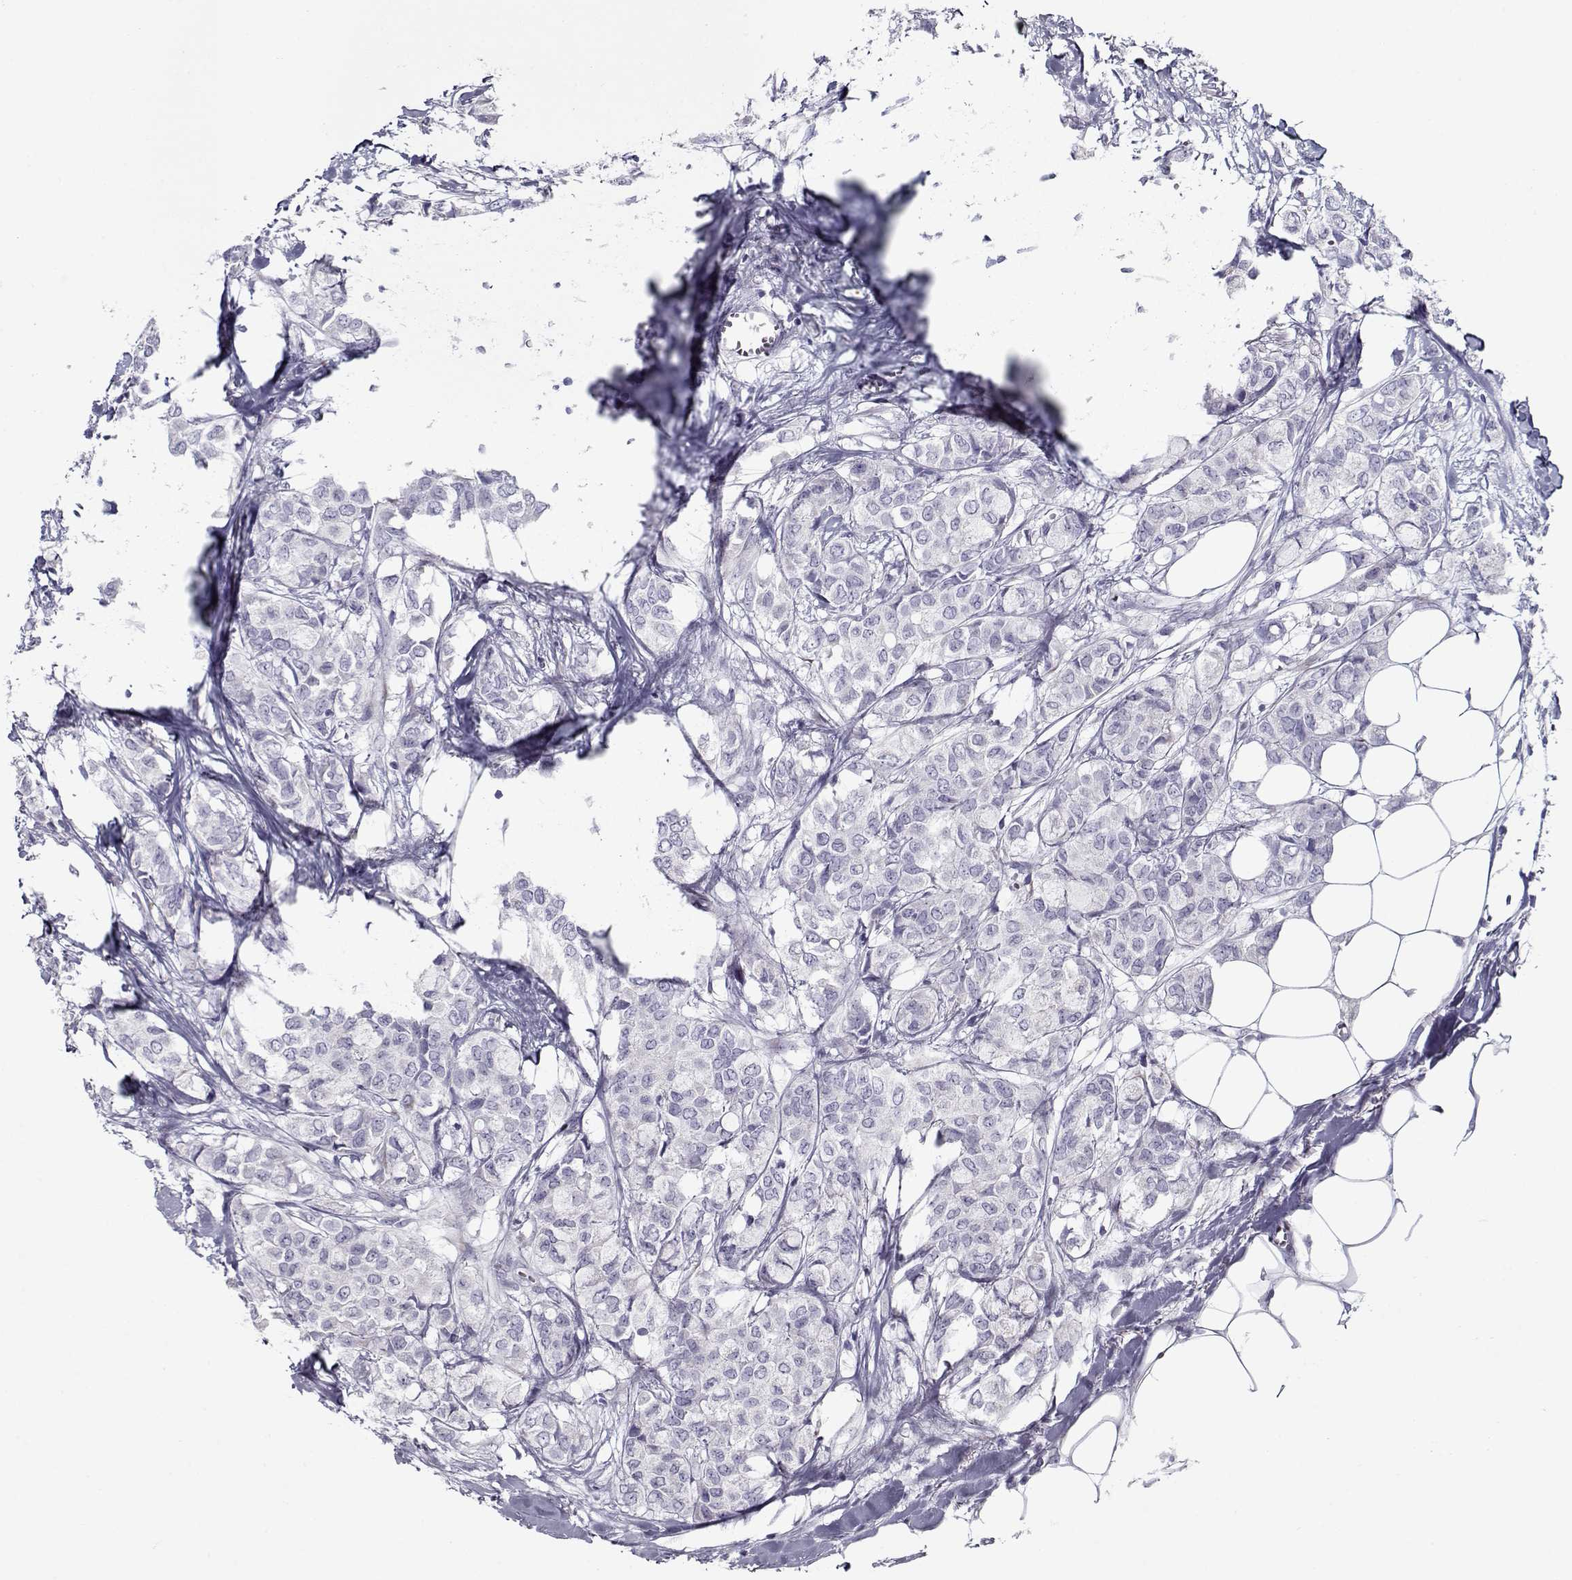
{"staining": {"intensity": "negative", "quantity": "none", "location": "none"}, "tissue": "breast cancer", "cell_type": "Tumor cells", "image_type": "cancer", "snomed": [{"axis": "morphology", "description": "Duct carcinoma"}, {"axis": "topography", "description": "Breast"}], "caption": "Immunohistochemical staining of human invasive ductal carcinoma (breast) shows no significant positivity in tumor cells.", "gene": "GAGE2A", "patient": {"sex": "female", "age": 85}}